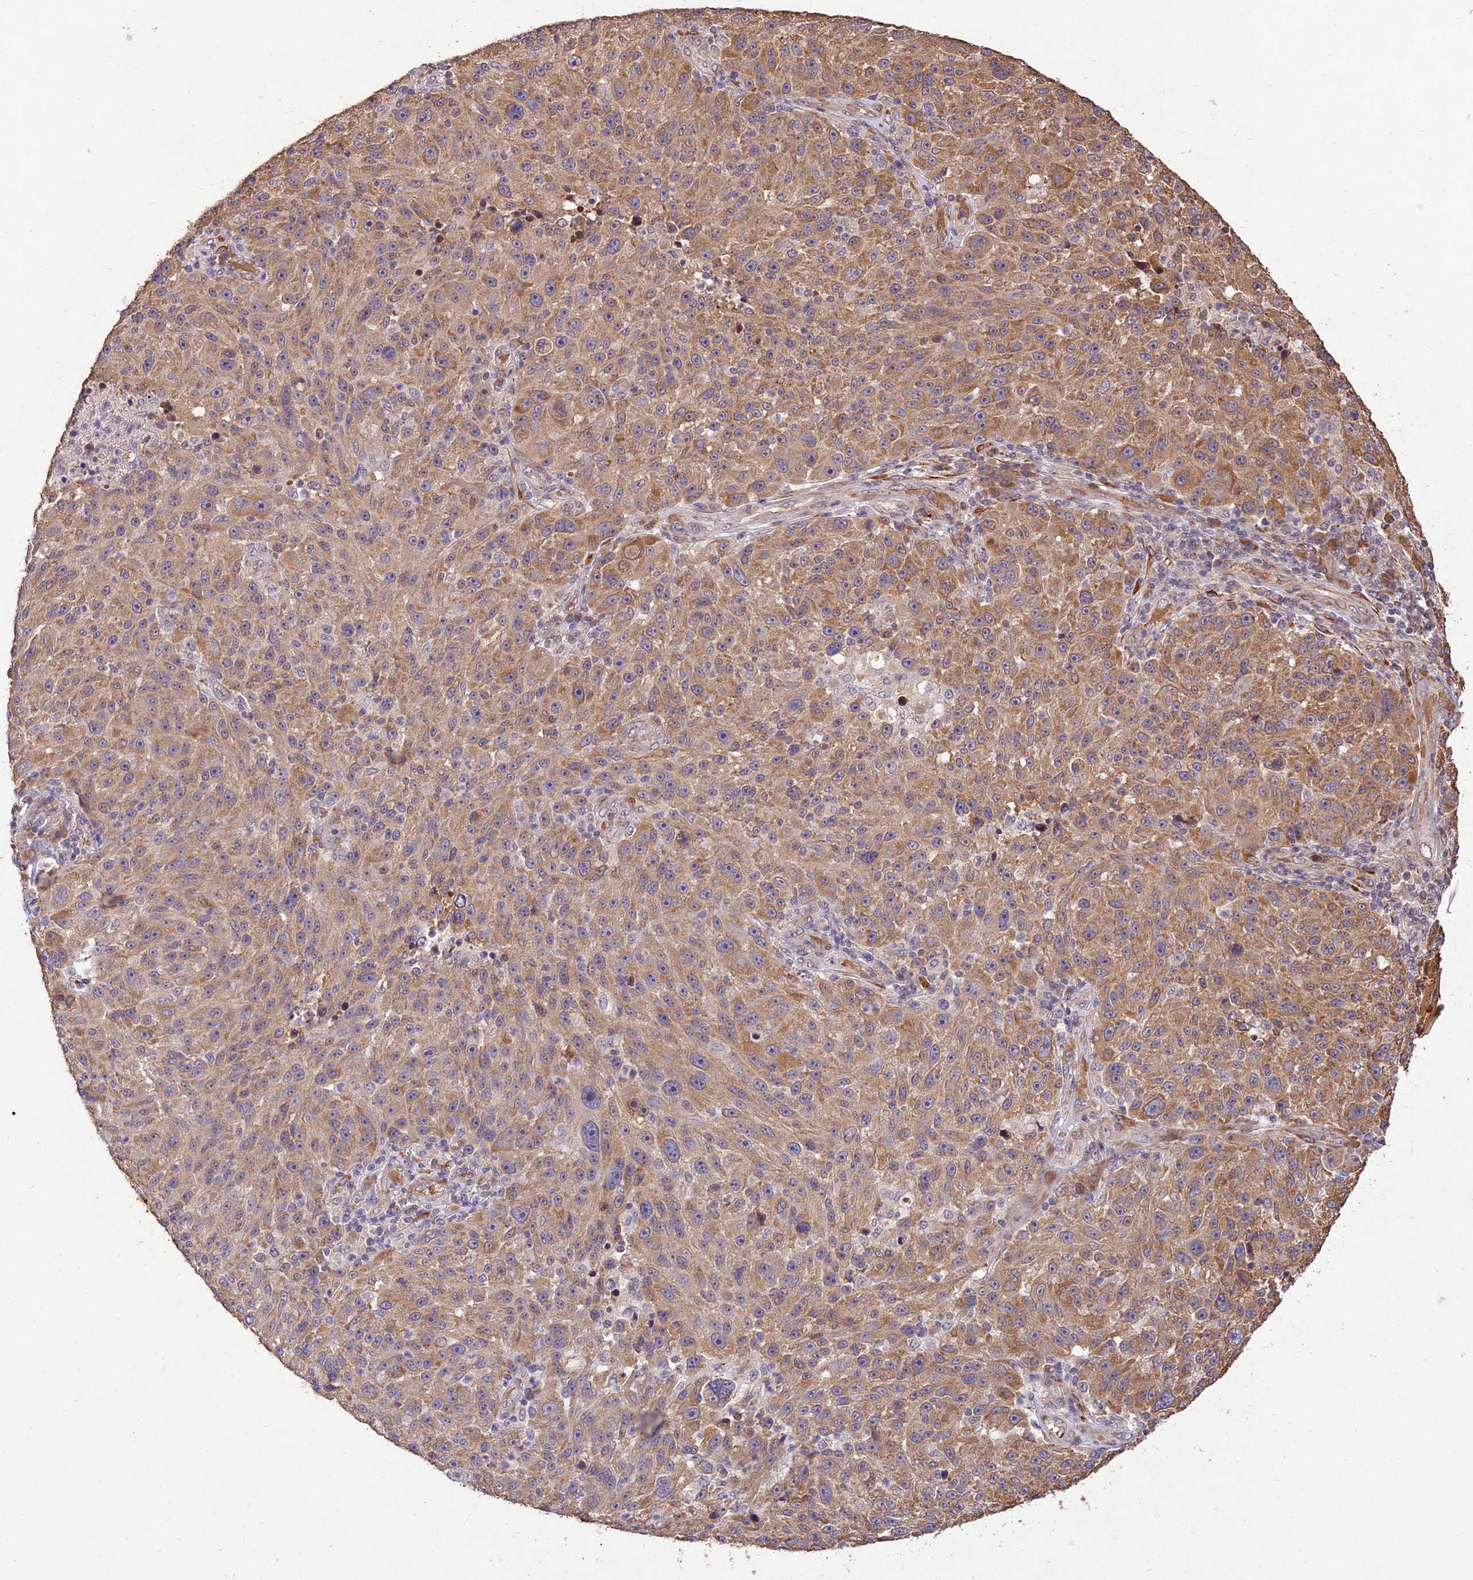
{"staining": {"intensity": "moderate", "quantity": "25%-75%", "location": "cytoplasmic/membranous"}, "tissue": "melanoma", "cell_type": "Tumor cells", "image_type": "cancer", "snomed": [{"axis": "morphology", "description": "Malignant melanoma, NOS"}, {"axis": "topography", "description": "Skin"}], "caption": "This micrograph displays malignant melanoma stained with IHC to label a protein in brown. The cytoplasmic/membranous of tumor cells show moderate positivity for the protein. Nuclei are counter-stained blue.", "gene": "PPP1R11", "patient": {"sex": "male", "age": 53}}